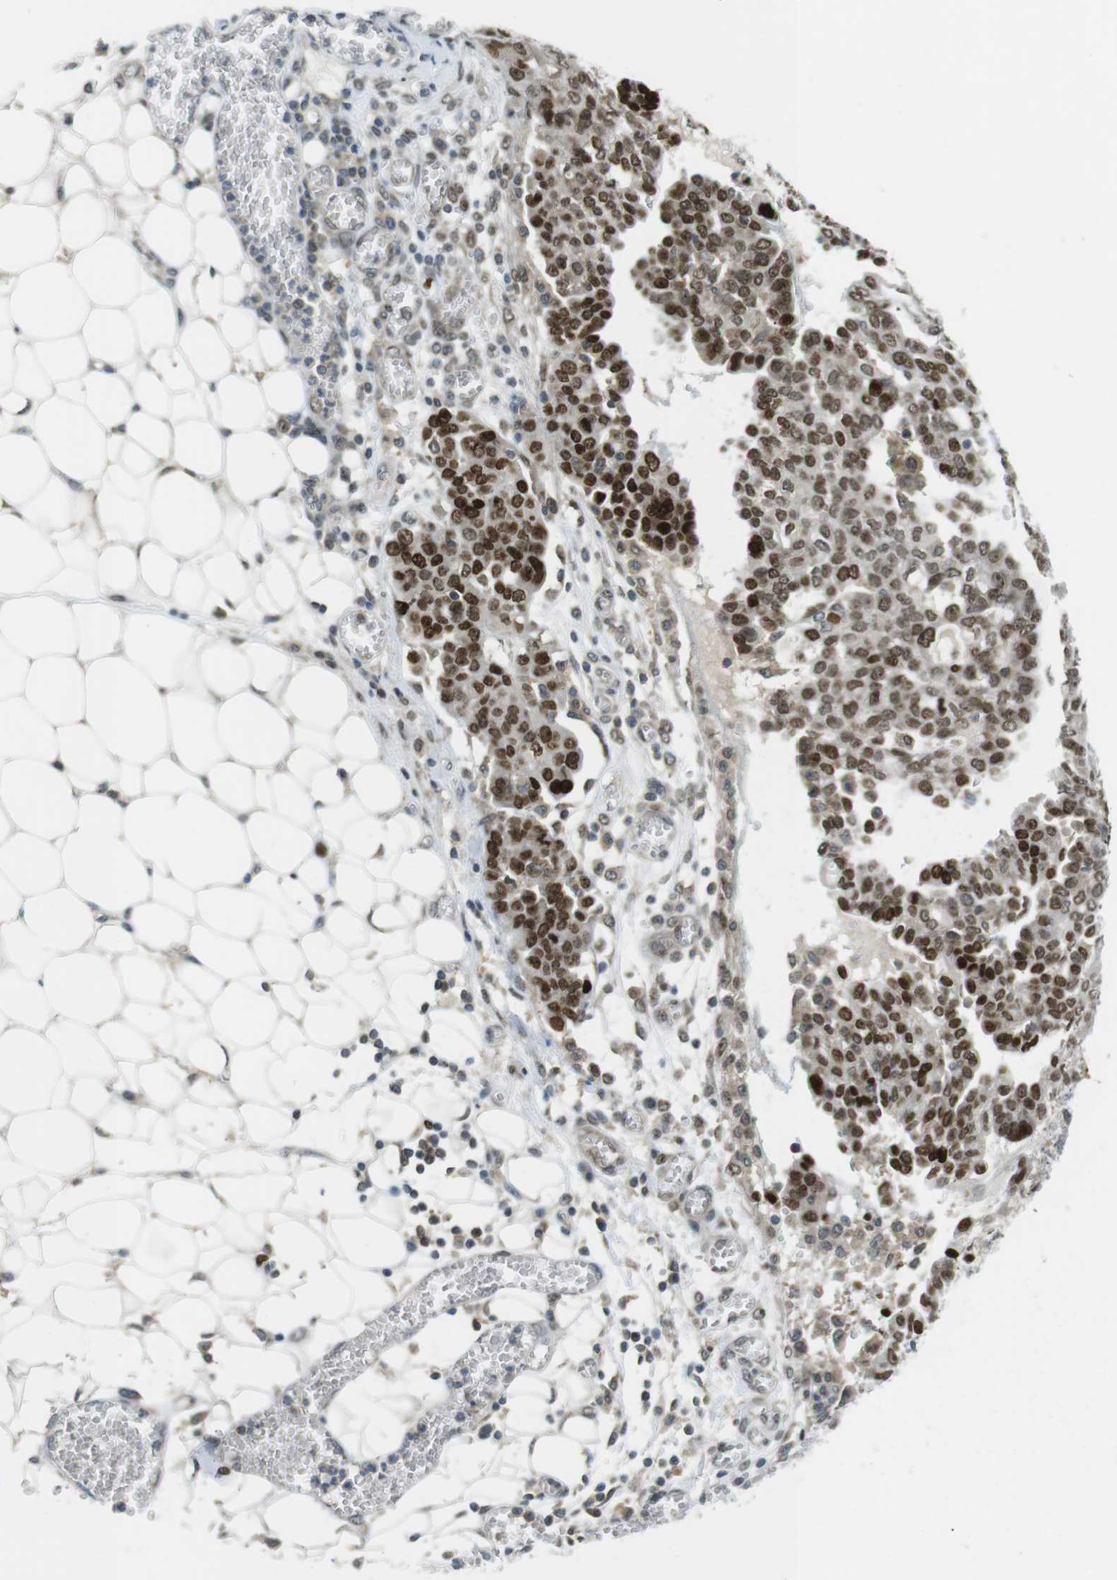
{"staining": {"intensity": "strong", "quantity": ">75%", "location": "nuclear"}, "tissue": "ovarian cancer", "cell_type": "Tumor cells", "image_type": "cancer", "snomed": [{"axis": "morphology", "description": "Cystadenocarcinoma, serous, NOS"}, {"axis": "topography", "description": "Soft tissue"}, {"axis": "topography", "description": "Ovary"}], "caption": "This micrograph reveals immunohistochemistry staining of human ovarian cancer, with high strong nuclear expression in about >75% of tumor cells.", "gene": "RCC1", "patient": {"sex": "female", "age": 57}}